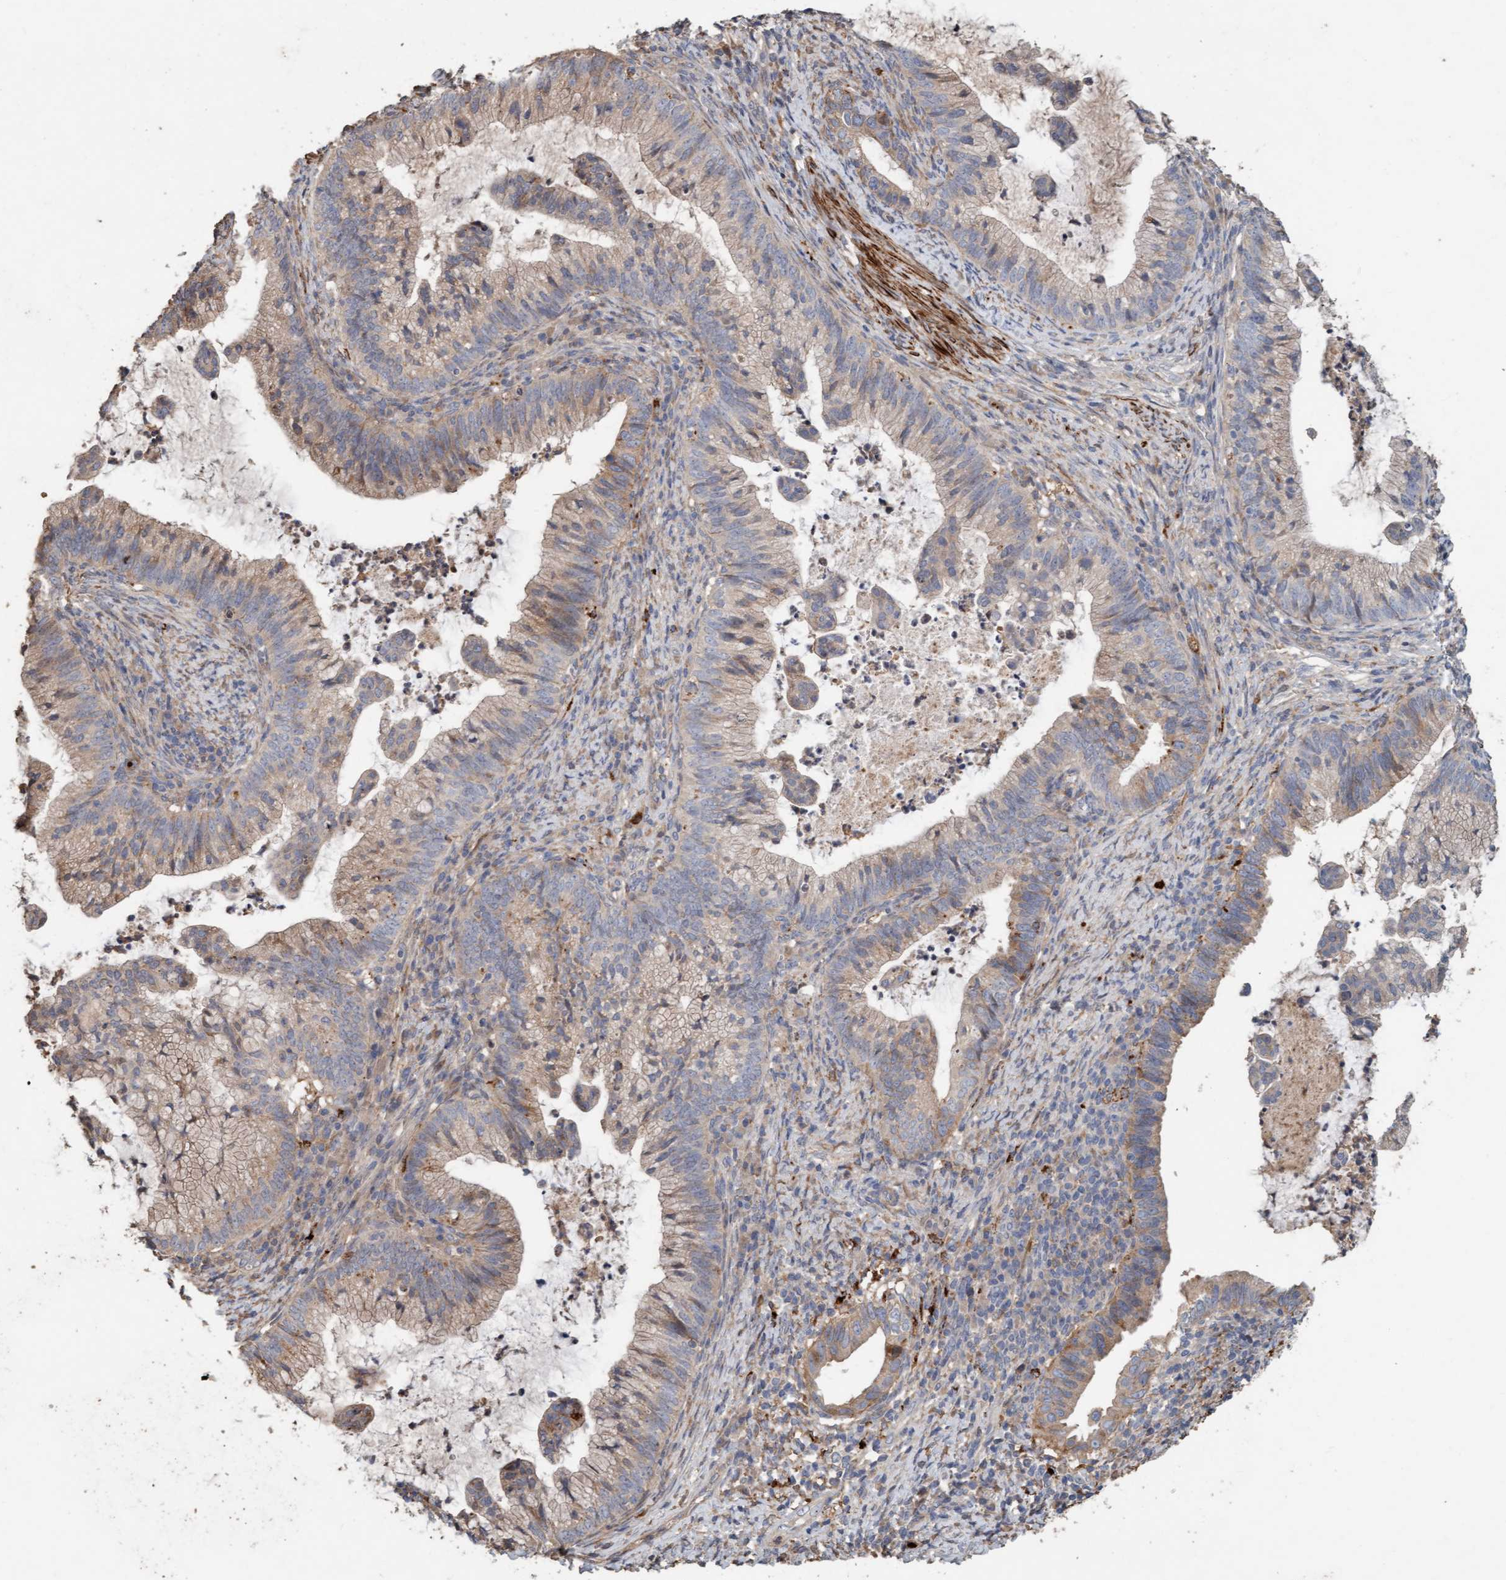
{"staining": {"intensity": "weak", "quantity": "25%-75%", "location": "cytoplasmic/membranous"}, "tissue": "cervical cancer", "cell_type": "Tumor cells", "image_type": "cancer", "snomed": [{"axis": "morphology", "description": "Adenocarcinoma, NOS"}, {"axis": "topography", "description": "Cervix"}], "caption": "Immunohistochemistry (IHC) staining of cervical cancer, which displays low levels of weak cytoplasmic/membranous staining in approximately 25%-75% of tumor cells indicating weak cytoplasmic/membranous protein expression. The staining was performed using DAB (brown) for protein detection and nuclei were counterstained in hematoxylin (blue).", "gene": "LONRF1", "patient": {"sex": "female", "age": 36}}